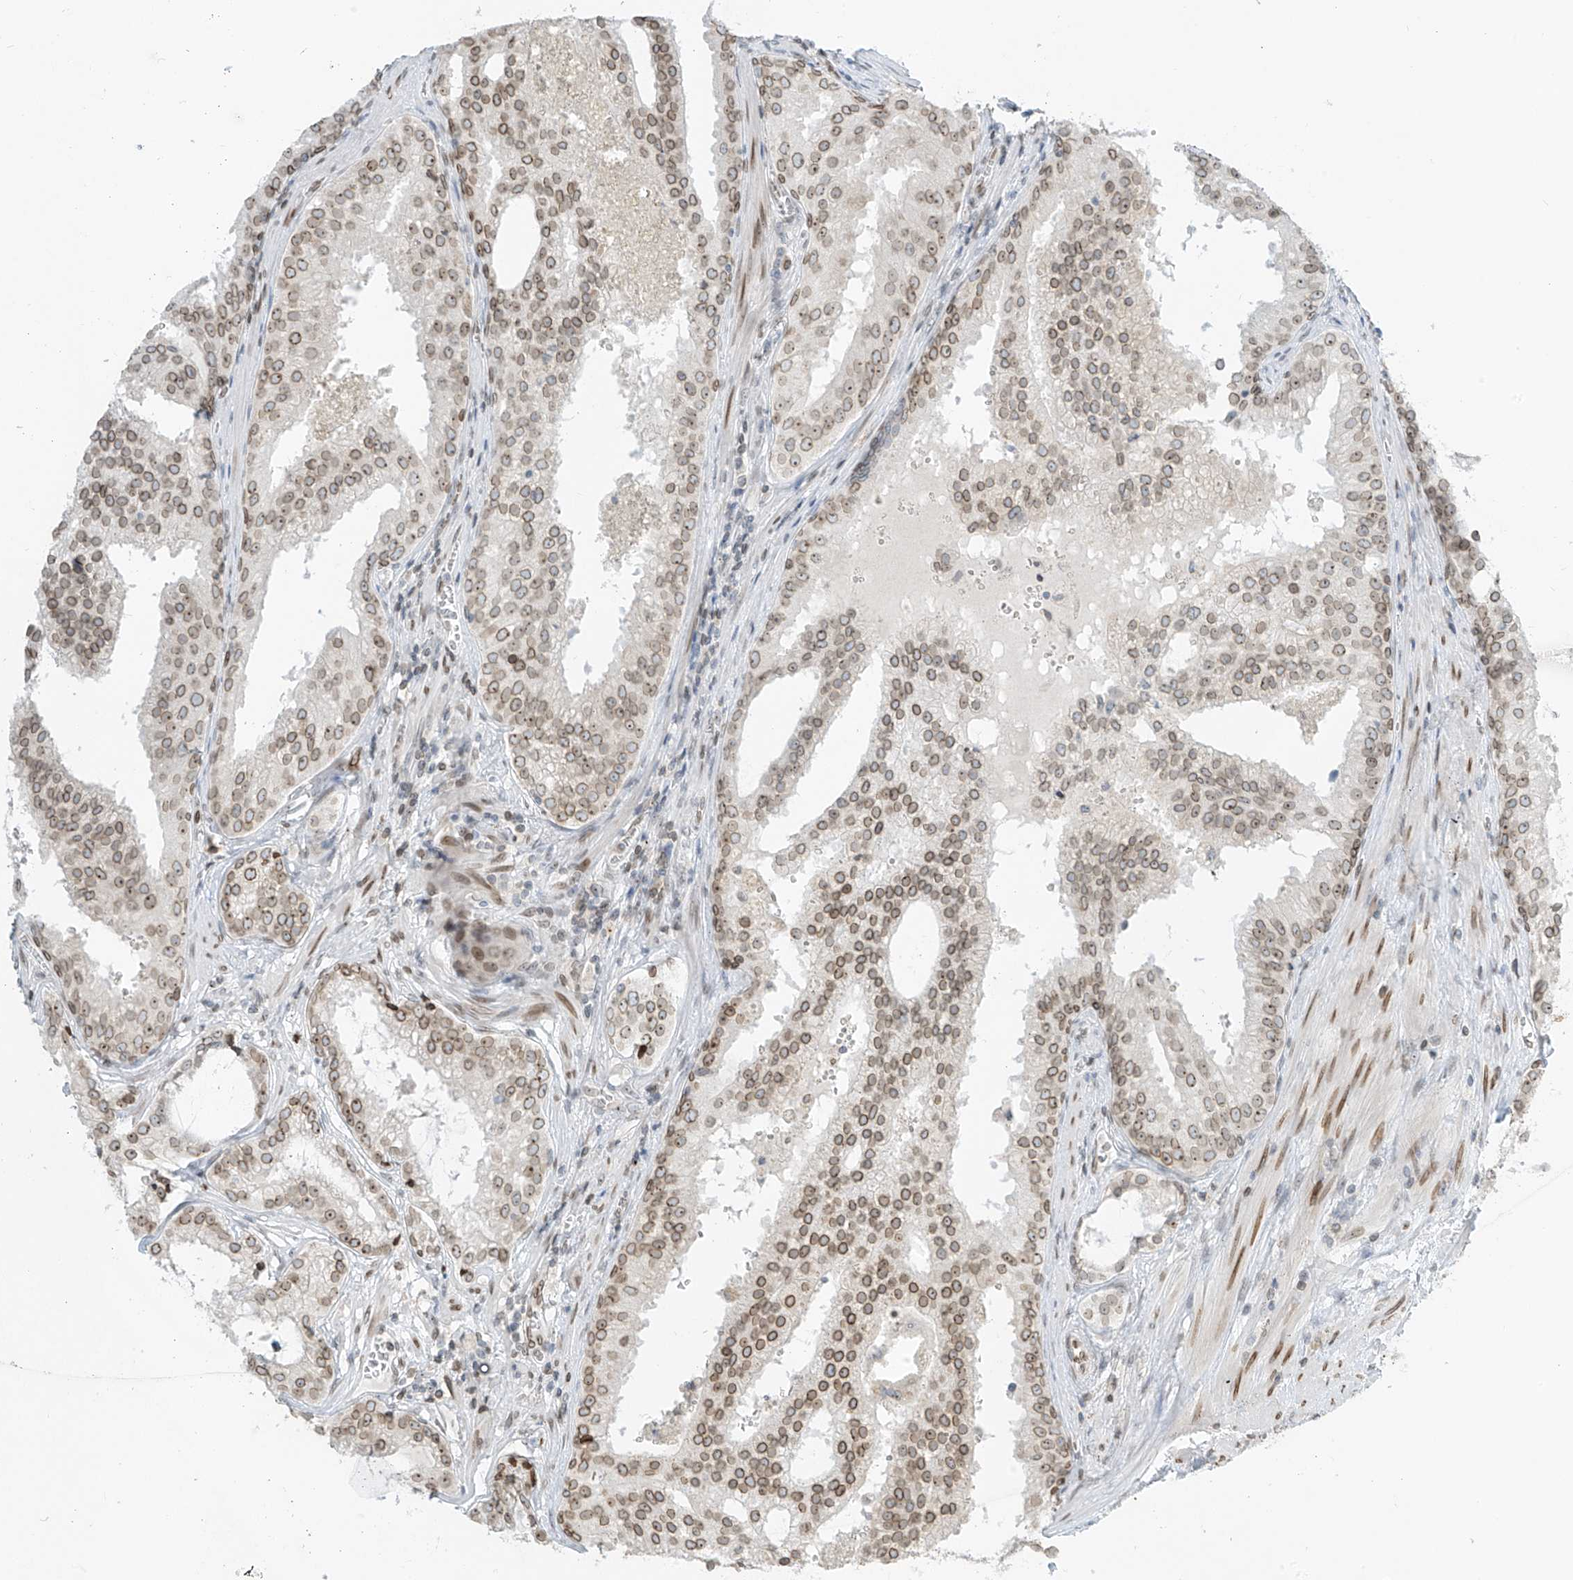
{"staining": {"intensity": "moderate", "quantity": "25%-75%", "location": "cytoplasmic/membranous,nuclear"}, "tissue": "prostate cancer", "cell_type": "Tumor cells", "image_type": "cancer", "snomed": [{"axis": "morphology", "description": "Adenocarcinoma, High grade"}, {"axis": "topography", "description": "Prostate"}], "caption": "Protein staining of prostate cancer tissue displays moderate cytoplasmic/membranous and nuclear staining in approximately 25%-75% of tumor cells.", "gene": "SAMD15", "patient": {"sex": "male", "age": 68}}